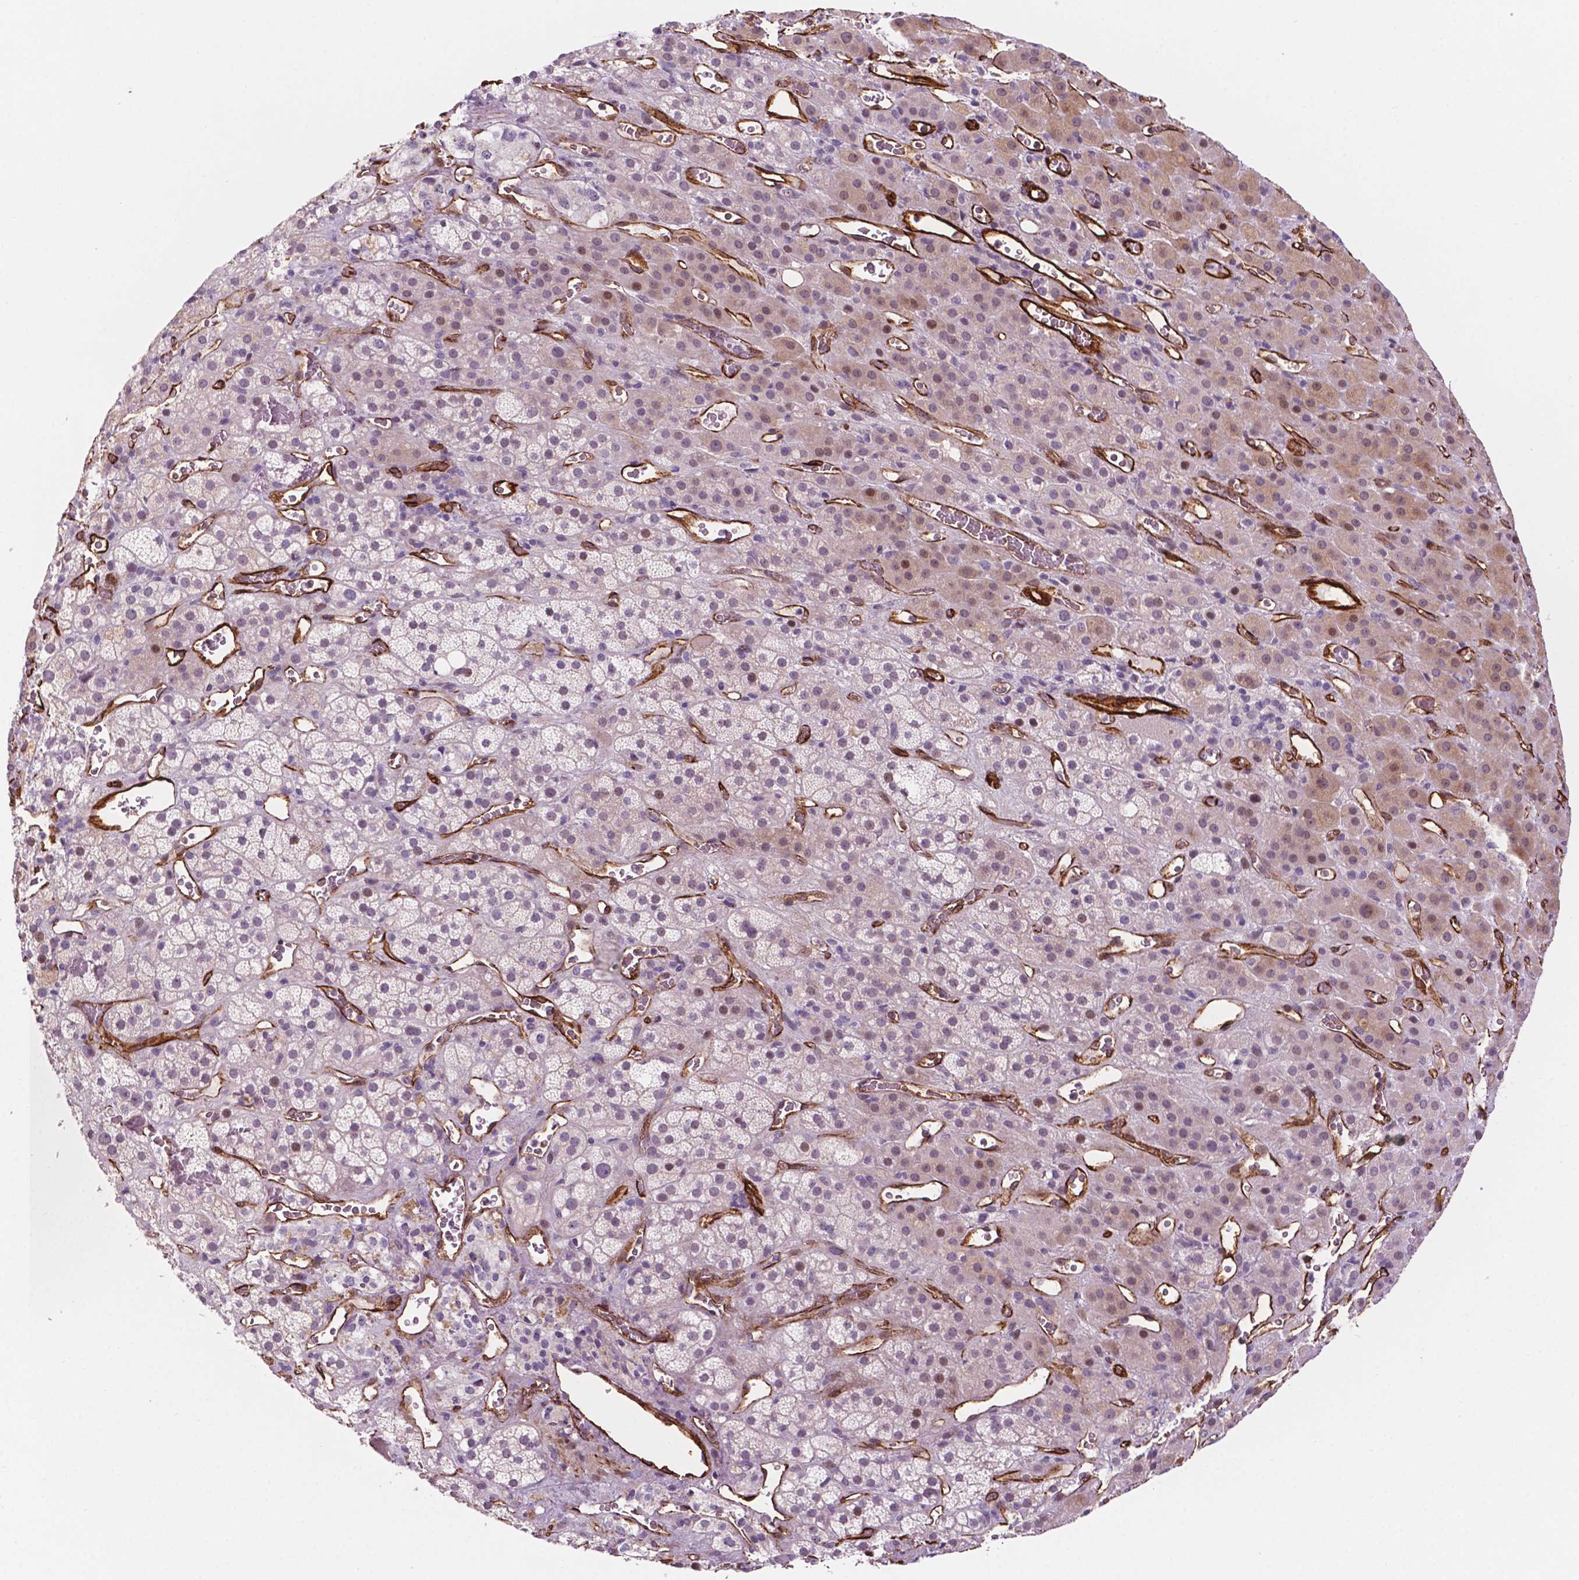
{"staining": {"intensity": "moderate", "quantity": "<25%", "location": "nuclear"}, "tissue": "adrenal gland", "cell_type": "Glandular cells", "image_type": "normal", "snomed": [{"axis": "morphology", "description": "Normal tissue, NOS"}, {"axis": "topography", "description": "Adrenal gland"}], "caption": "Immunohistochemistry staining of unremarkable adrenal gland, which demonstrates low levels of moderate nuclear expression in approximately <25% of glandular cells indicating moderate nuclear protein positivity. The staining was performed using DAB (brown) for protein detection and nuclei were counterstained in hematoxylin (blue).", "gene": "EGFL8", "patient": {"sex": "male", "age": 57}}